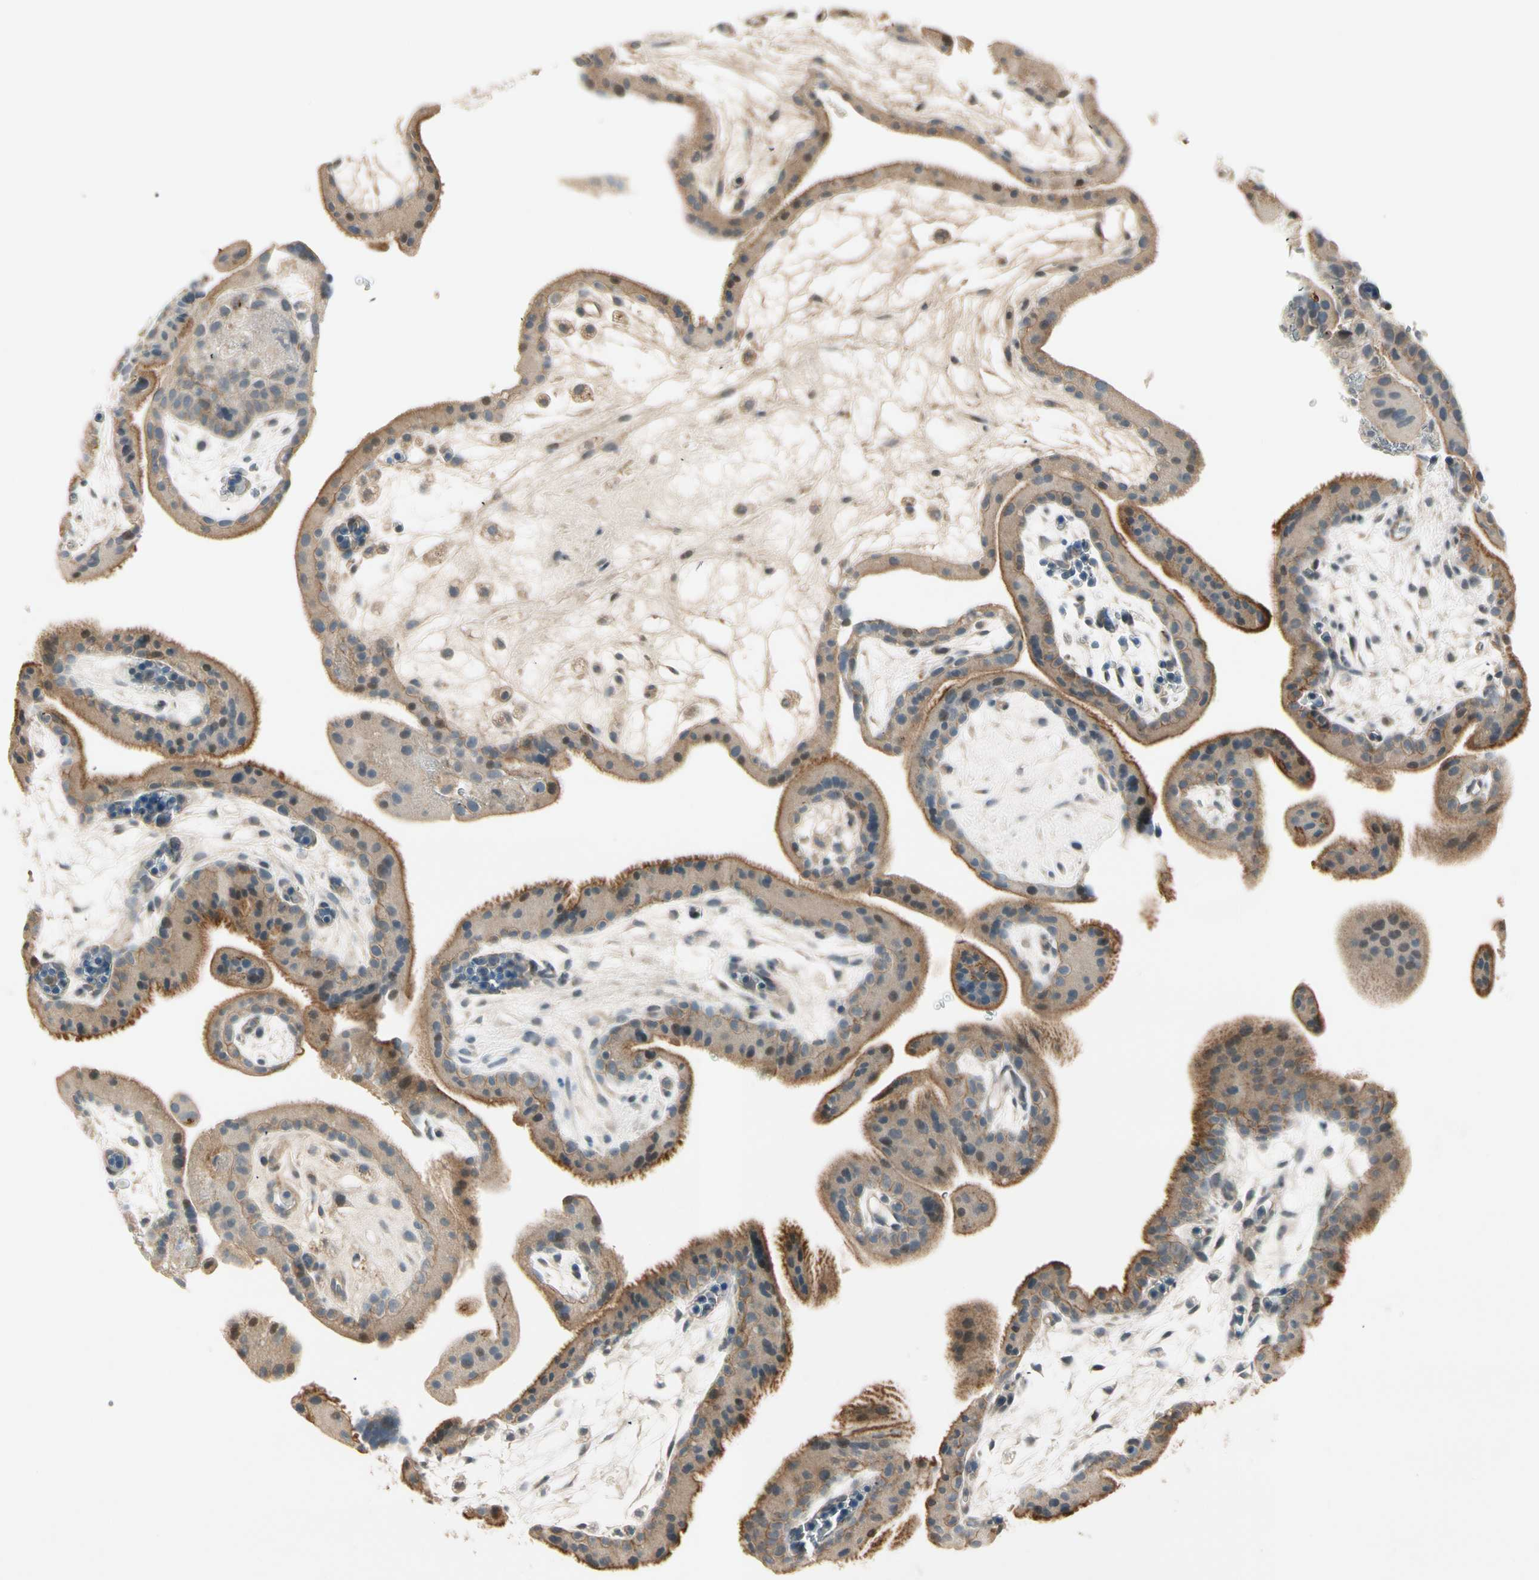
{"staining": {"intensity": "moderate", "quantity": ">75%", "location": "cytoplasmic/membranous"}, "tissue": "placenta", "cell_type": "Trophoblastic cells", "image_type": "normal", "snomed": [{"axis": "morphology", "description": "Normal tissue, NOS"}, {"axis": "topography", "description": "Placenta"}], "caption": "The histopathology image exhibits immunohistochemical staining of unremarkable placenta. There is moderate cytoplasmic/membranous staining is appreciated in about >75% of trophoblastic cells.", "gene": "ICAM5", "patient": {"sex": "female", "age": 19}}